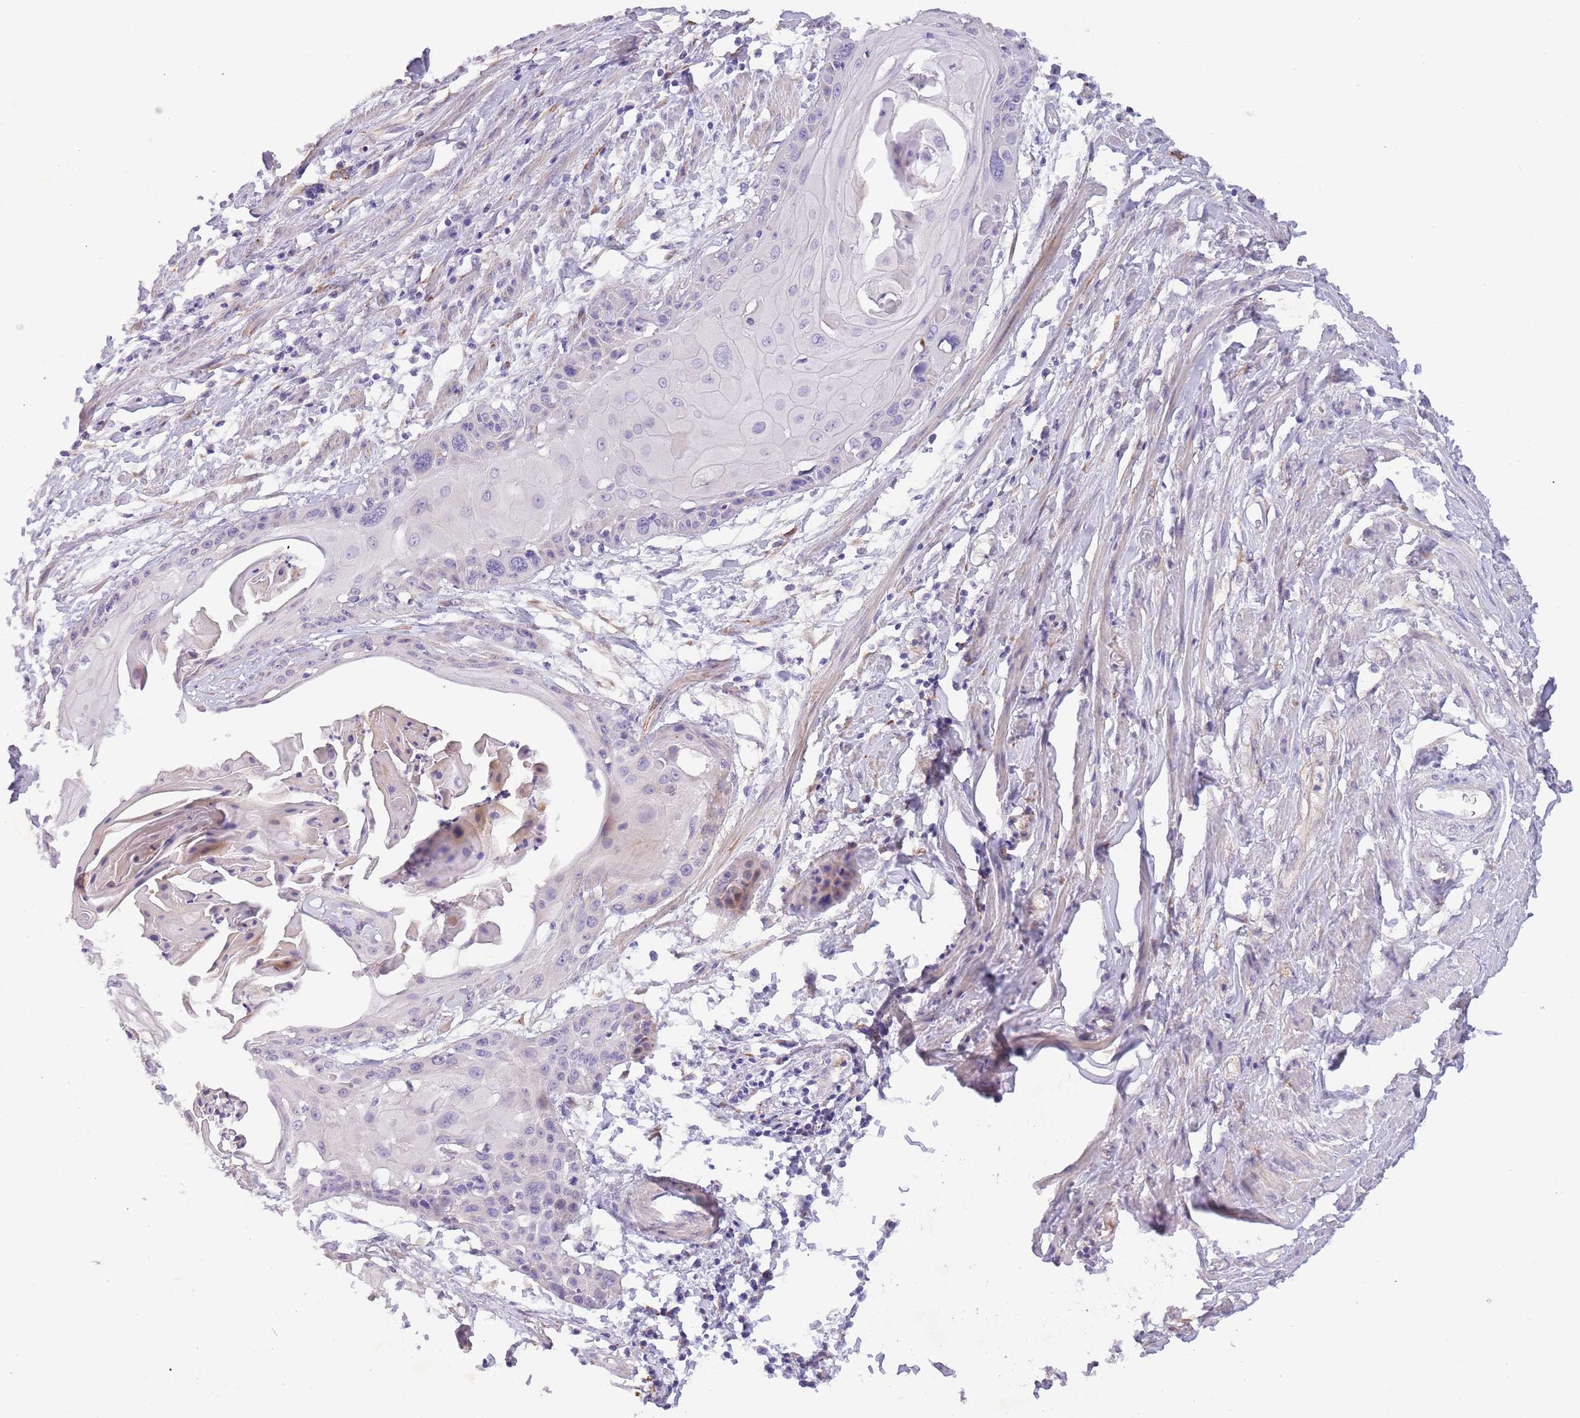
{"staining": {"intensity": "negative", "quantity": "none", "location": "none"}, "tissue": "cervical cancer", "cell_type": "Tumor cells", "image_type": "cancer", "snomed": [{"axis": "morphology", "description": "Squamous cell carcinoma, NOS"}, {"axis": "topography", "description": "Cervix"}], "caption": "High magnification brightfield microscopy of cervical squamous cell carcinoma stained with DAB (3,3'-diaminobenzidine) (brown) and counterstained with hematoxylin (blue): tumor cells show no significant positivity. (DAB immunohistochemistry (IHC), high magnification).", "gene": "ZNF658", "patient": {"sex": "female", "age": 57}}